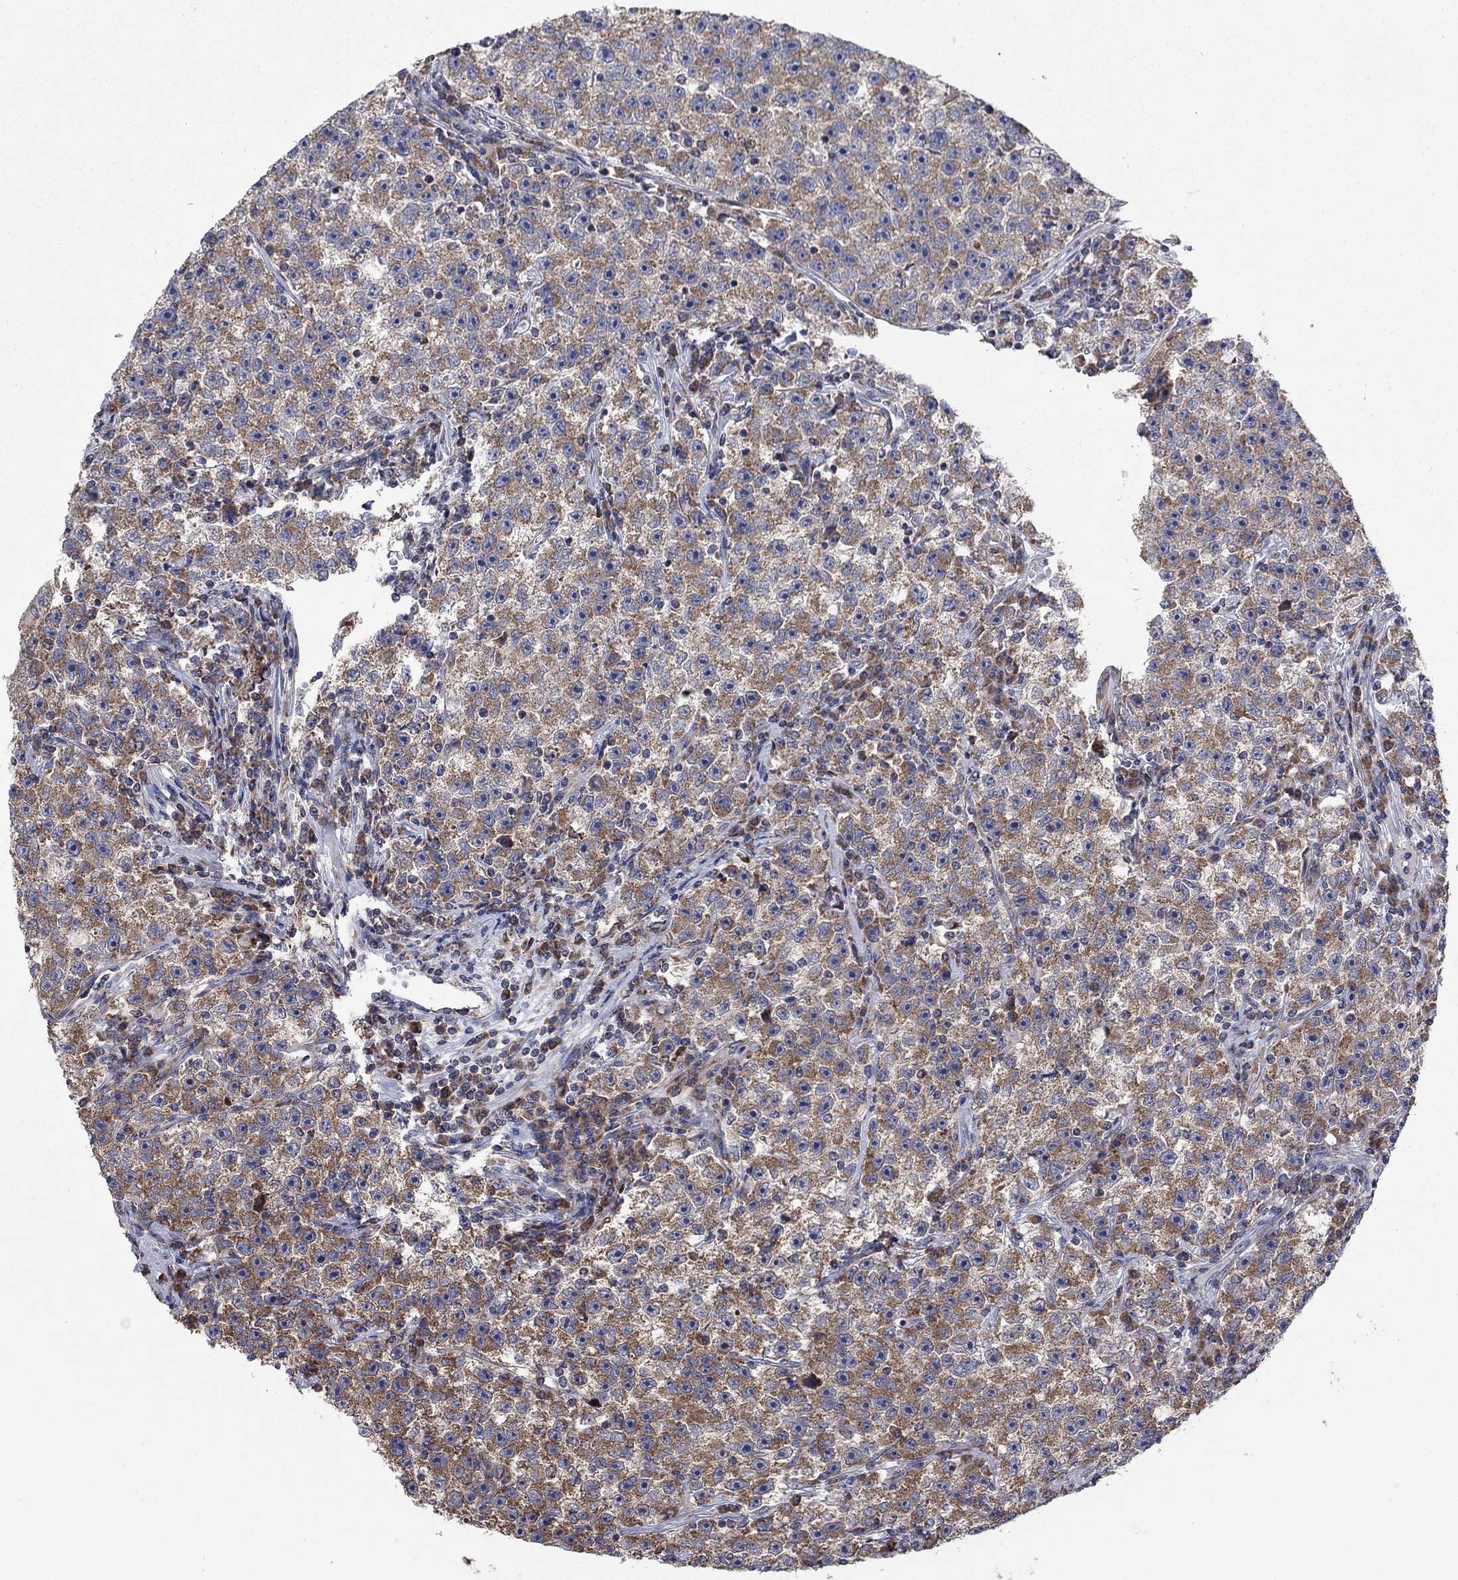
{"staining": {"intensity": "moderate", "quantity": "25%-75%", "location": "cytoplasmic/membranous"}, "tissue": "testis cancer", "cell_type": "Tumor cells", "image_type": "cancer", "snomed": [{"axis": "morphology", "description": "Seminoma, NOS"}, {"axis": "topography", "description": "Testis"}], "caption": "About 25%-75% of tumor cells in testis cancer (seminoma) exhibit moderate cytoplasmic/membranous protein positivity as visualized by brown immunohistochemical staining.", "gene": "RPLP0", "patient": {"sex": "male", "age": 22}}